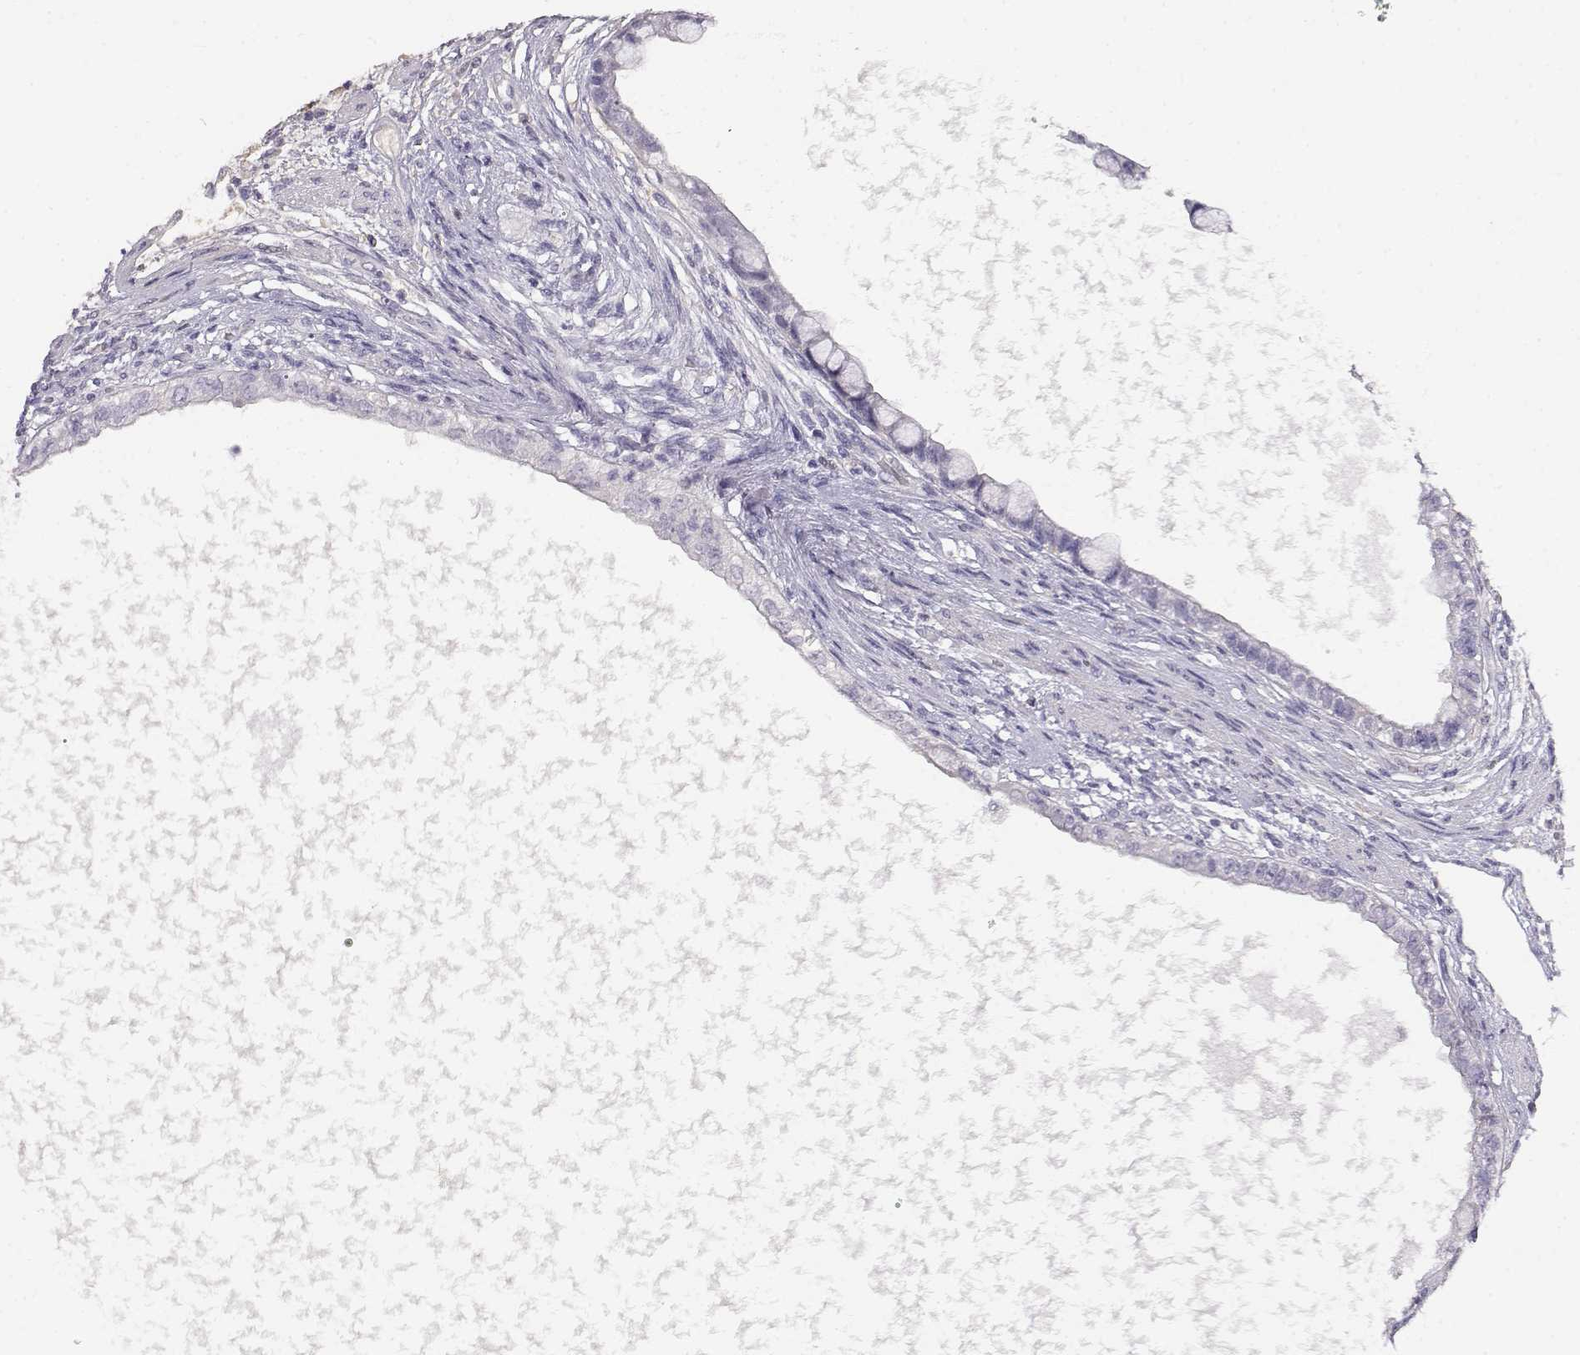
{"staining": {"intensity": "negative", "quantity": "none", "location": "none"}, "tissue": "testis cancer", "cell_type": "Tumor cells", "image_type": "cancer", "snomed": [{"axis": "morphology", "description": "Carcinoma, Embryonal, NOS"}, {"axis": "topography", "description": "Testis"}], "caption": "An immunohistochemistry micrograph of testis cancer (embryonal carcinoma) is shown. There is no staining in tumor cells of testis cancer (embryonal carcinoma).", "gene": "CDHR1", "patient": {"sex": "male", "age": 26}}